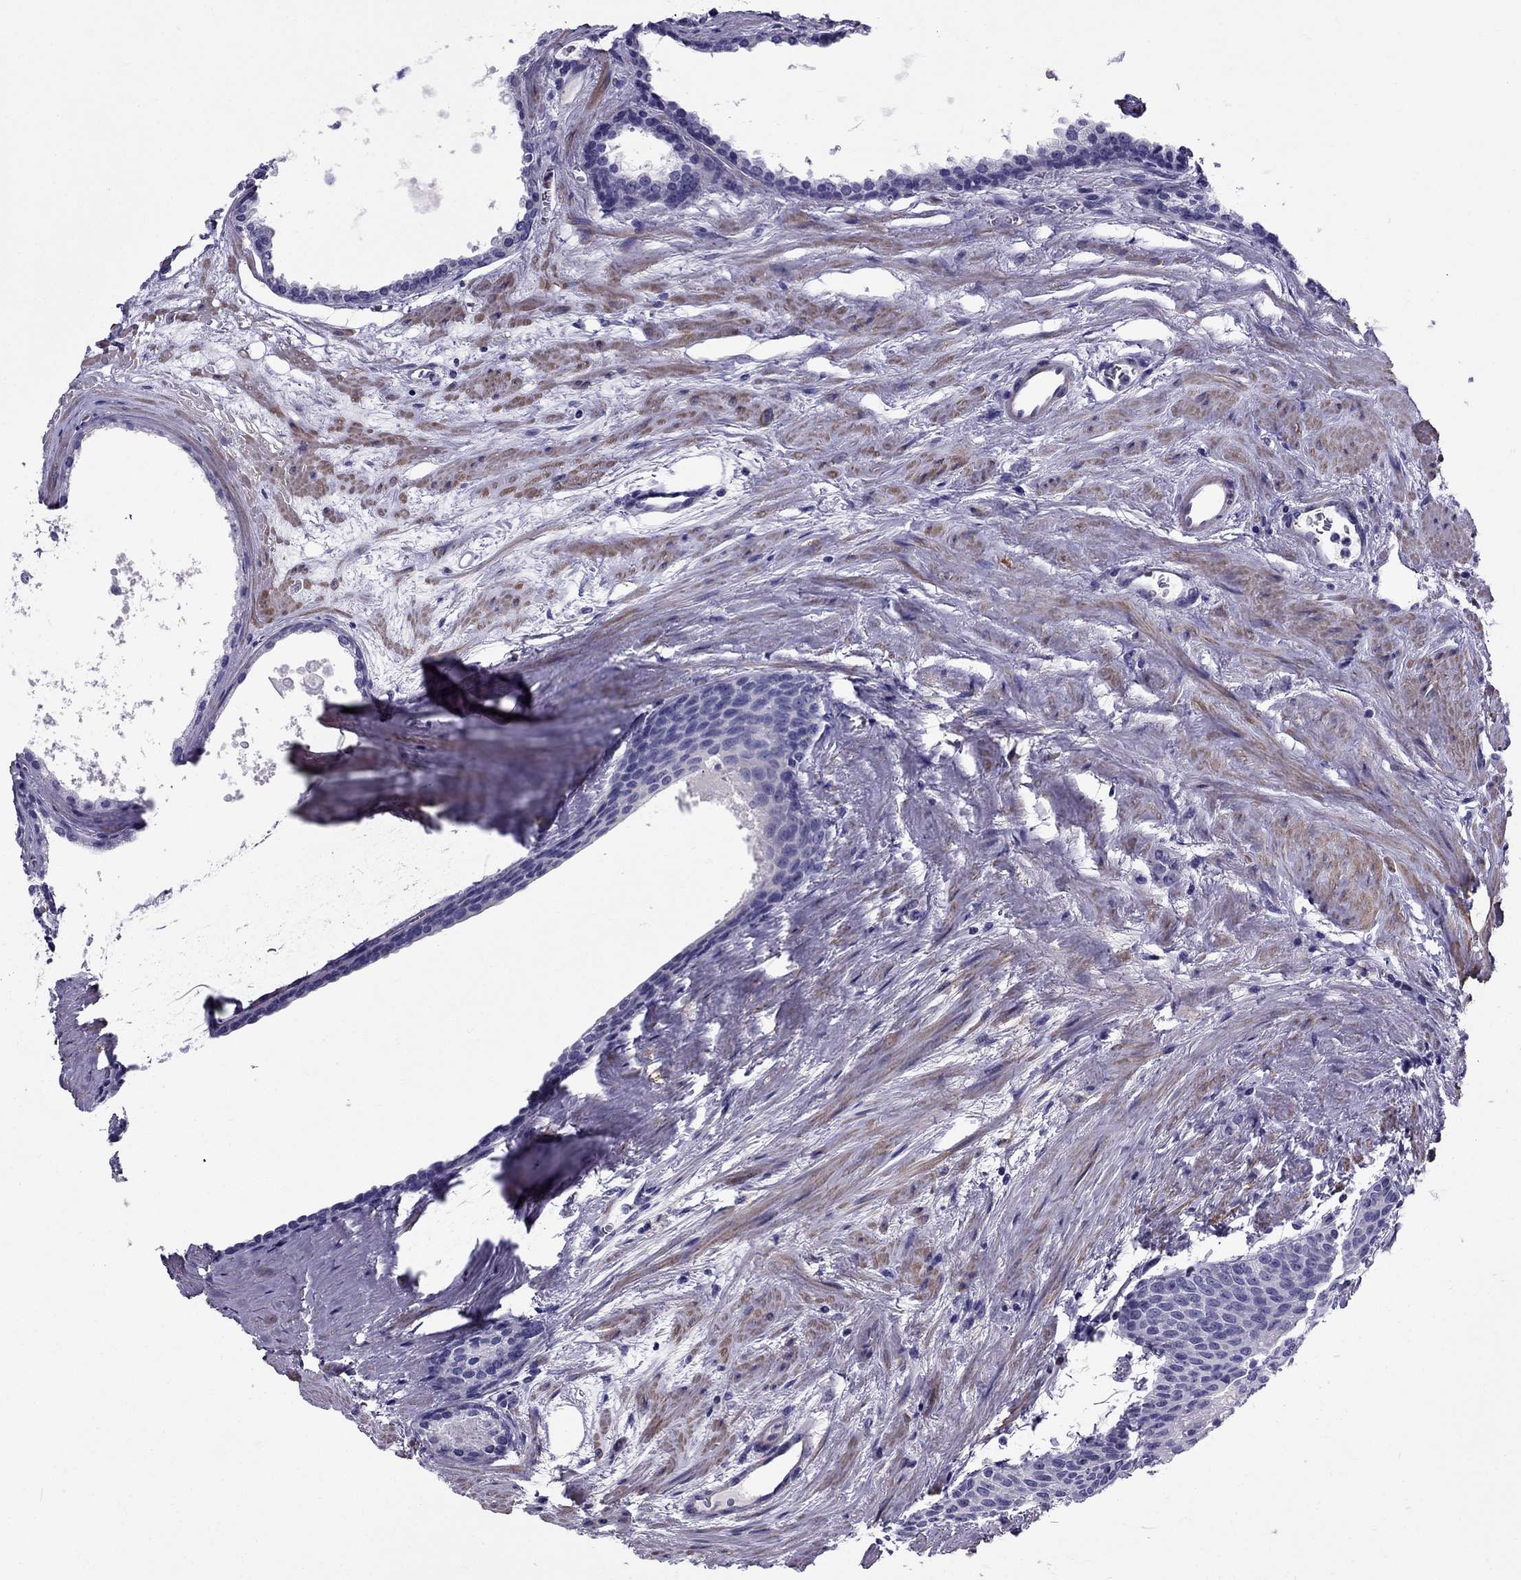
{"staining": {"intensity": "negative", "quantity": "none", "location": "none"}, "tissue": "prostate cancer", "cell_type": "Tumor cells", "image_type": "cancer", "snomed": [{"axis": "morphology", "description": "Adenocarcinoma, Low grade"}, {"axis": "topography", "description": "Prostate"}], "caption": "Immunohistochemical staining of human prostate cancer reveals no significant positivity in tumor cells.", "gene": "GPR50", "patient": {"sex": "male", "age": 56}}